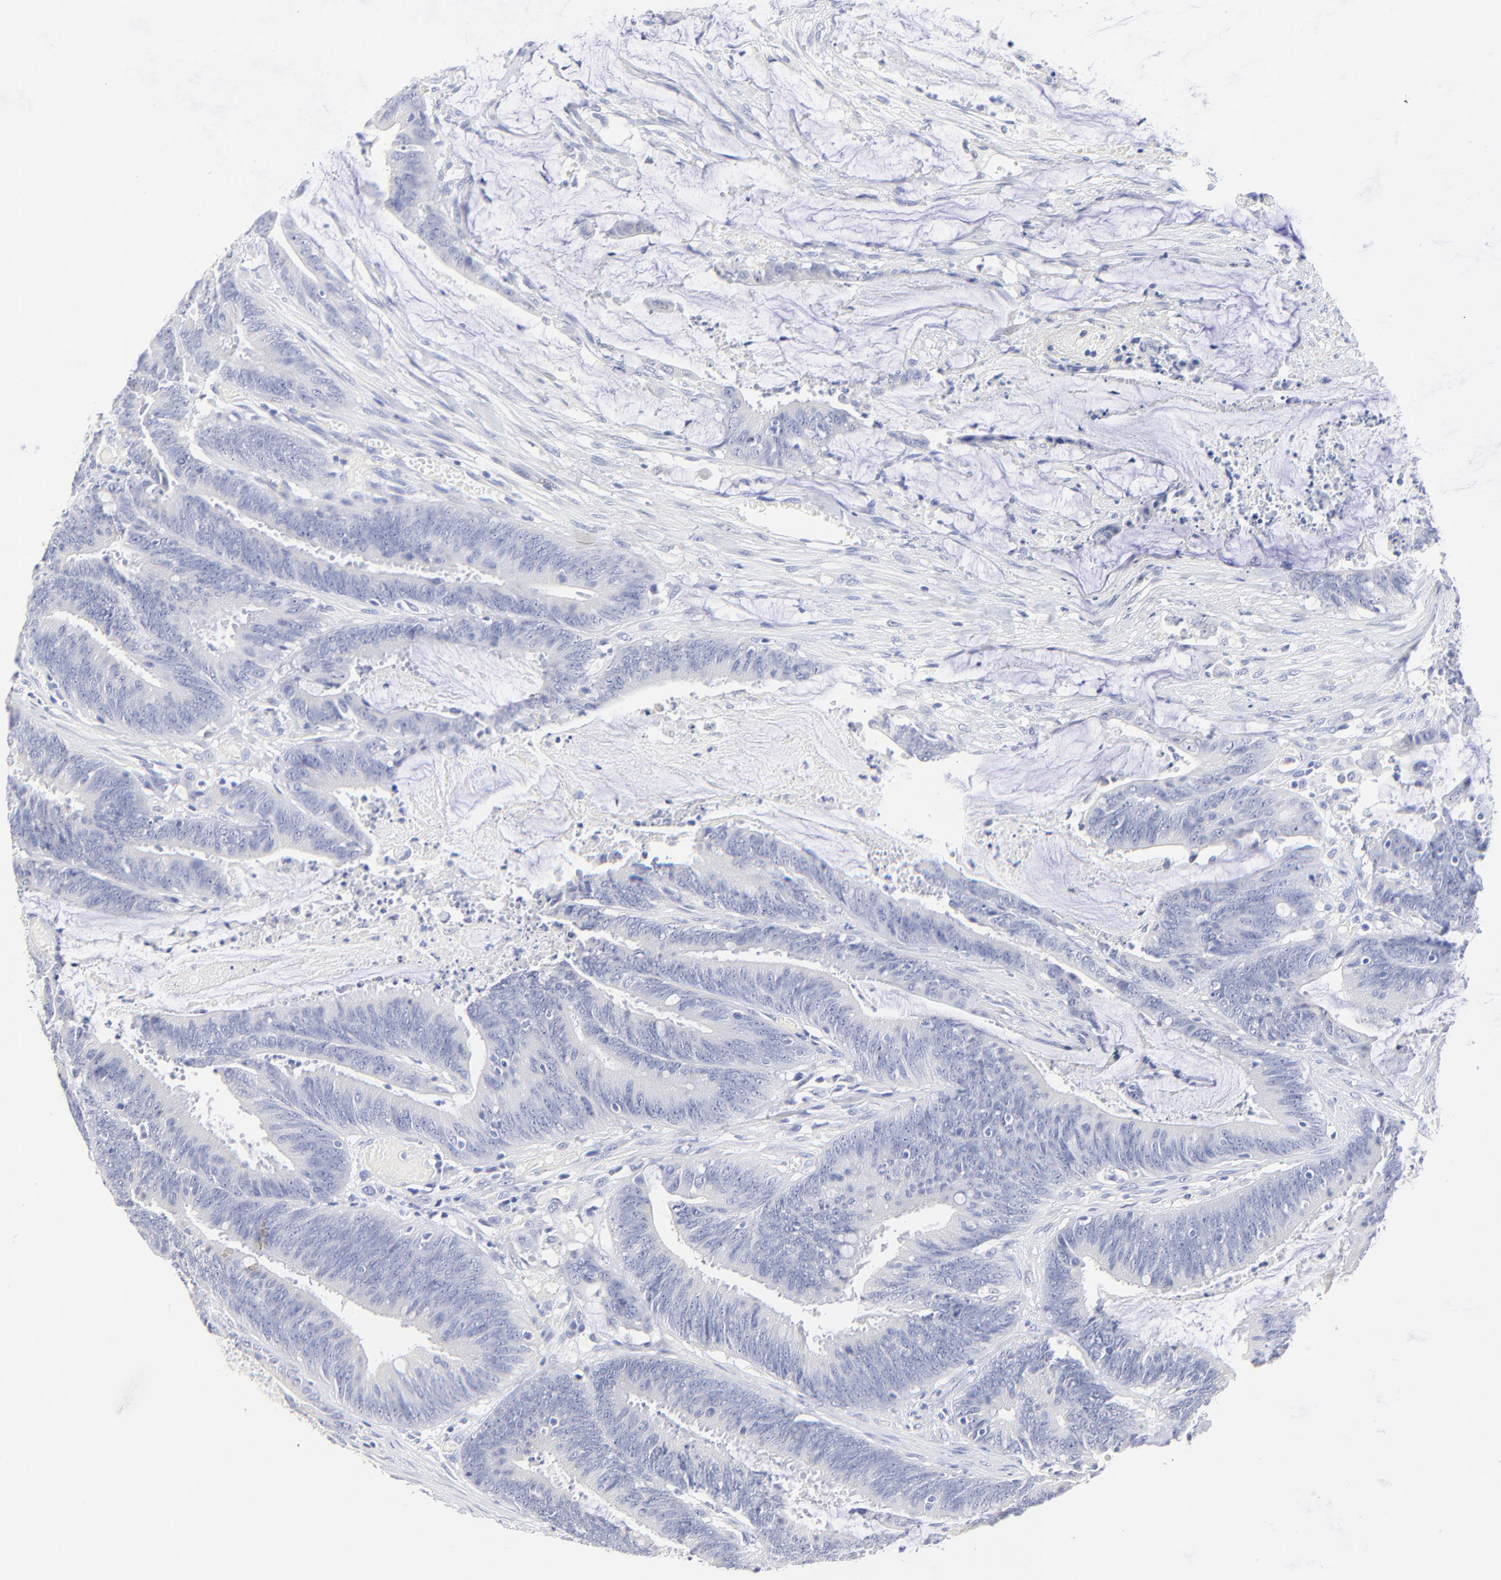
{"staining": {"intensity": "negative", "quantity": "none", "location": "none"}, "tissue": "colorectal cancer", "cell_type": "Tumor cells", "image_type": "cancer", "snomed": [{"axis": "morphology", "description": "Adenocarcinoma, NOS"}, {"axis": "topography", "description": "Rectum"}], "caption": "The immunohistochemistry histopathology image has no significant positivity in tumor cells of colorectal cancer (adenocarcinoma) tissue. Nuclei are stained in blue.", "gene": "SULT4A1", "patient": {"sex": "female", "age": 66}}